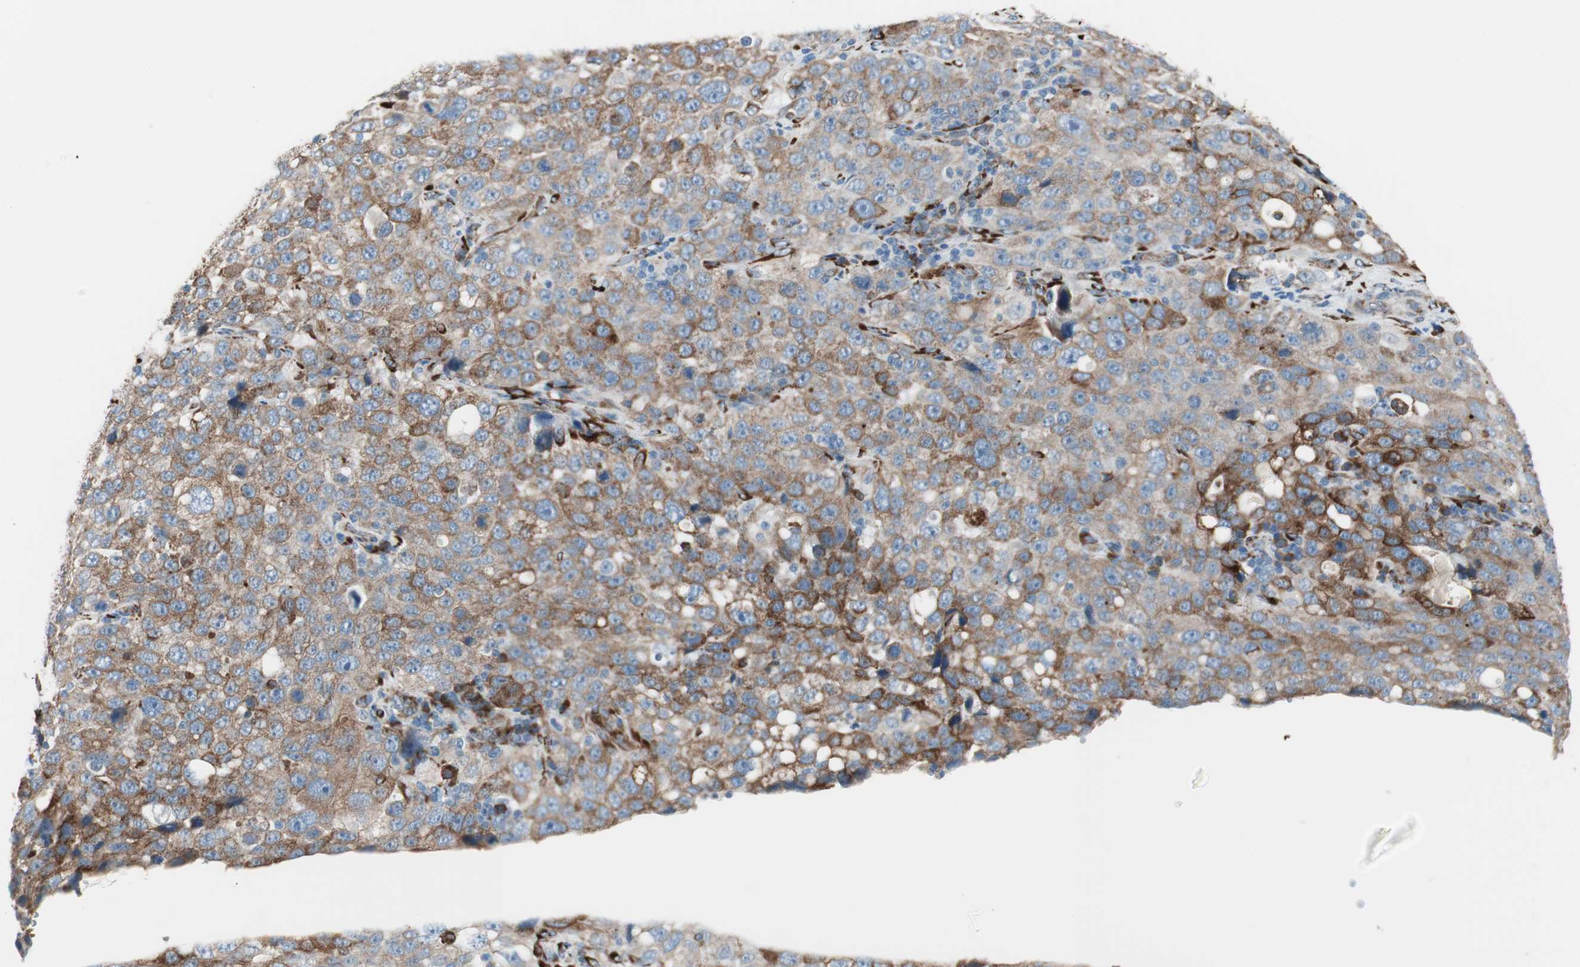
{"staining": {"intensity": "moderate", "quantity": ">75%", "location": "cytoplasmic/membranous"}, "tissue": "stomach cancer", "cell_type": "Tumor cells", "image_type": "cancer", "snomed": [{"axis": "morphology", "description": "Normal tissue, NOS"}, {"axis": "morphology", "description": "Adenocarcinoma, NOS"}, {"axis": "topography", "description": "Stomach"}], "caption": "A micrograph showing moderate cytoplasmic/membranous positivity in about >75% of tumor cells in stomach cancer, as visualized by brown immunohistochemical staining.", "gene": "P4HTM", "patient": {"sex": "male", "age": 48}}